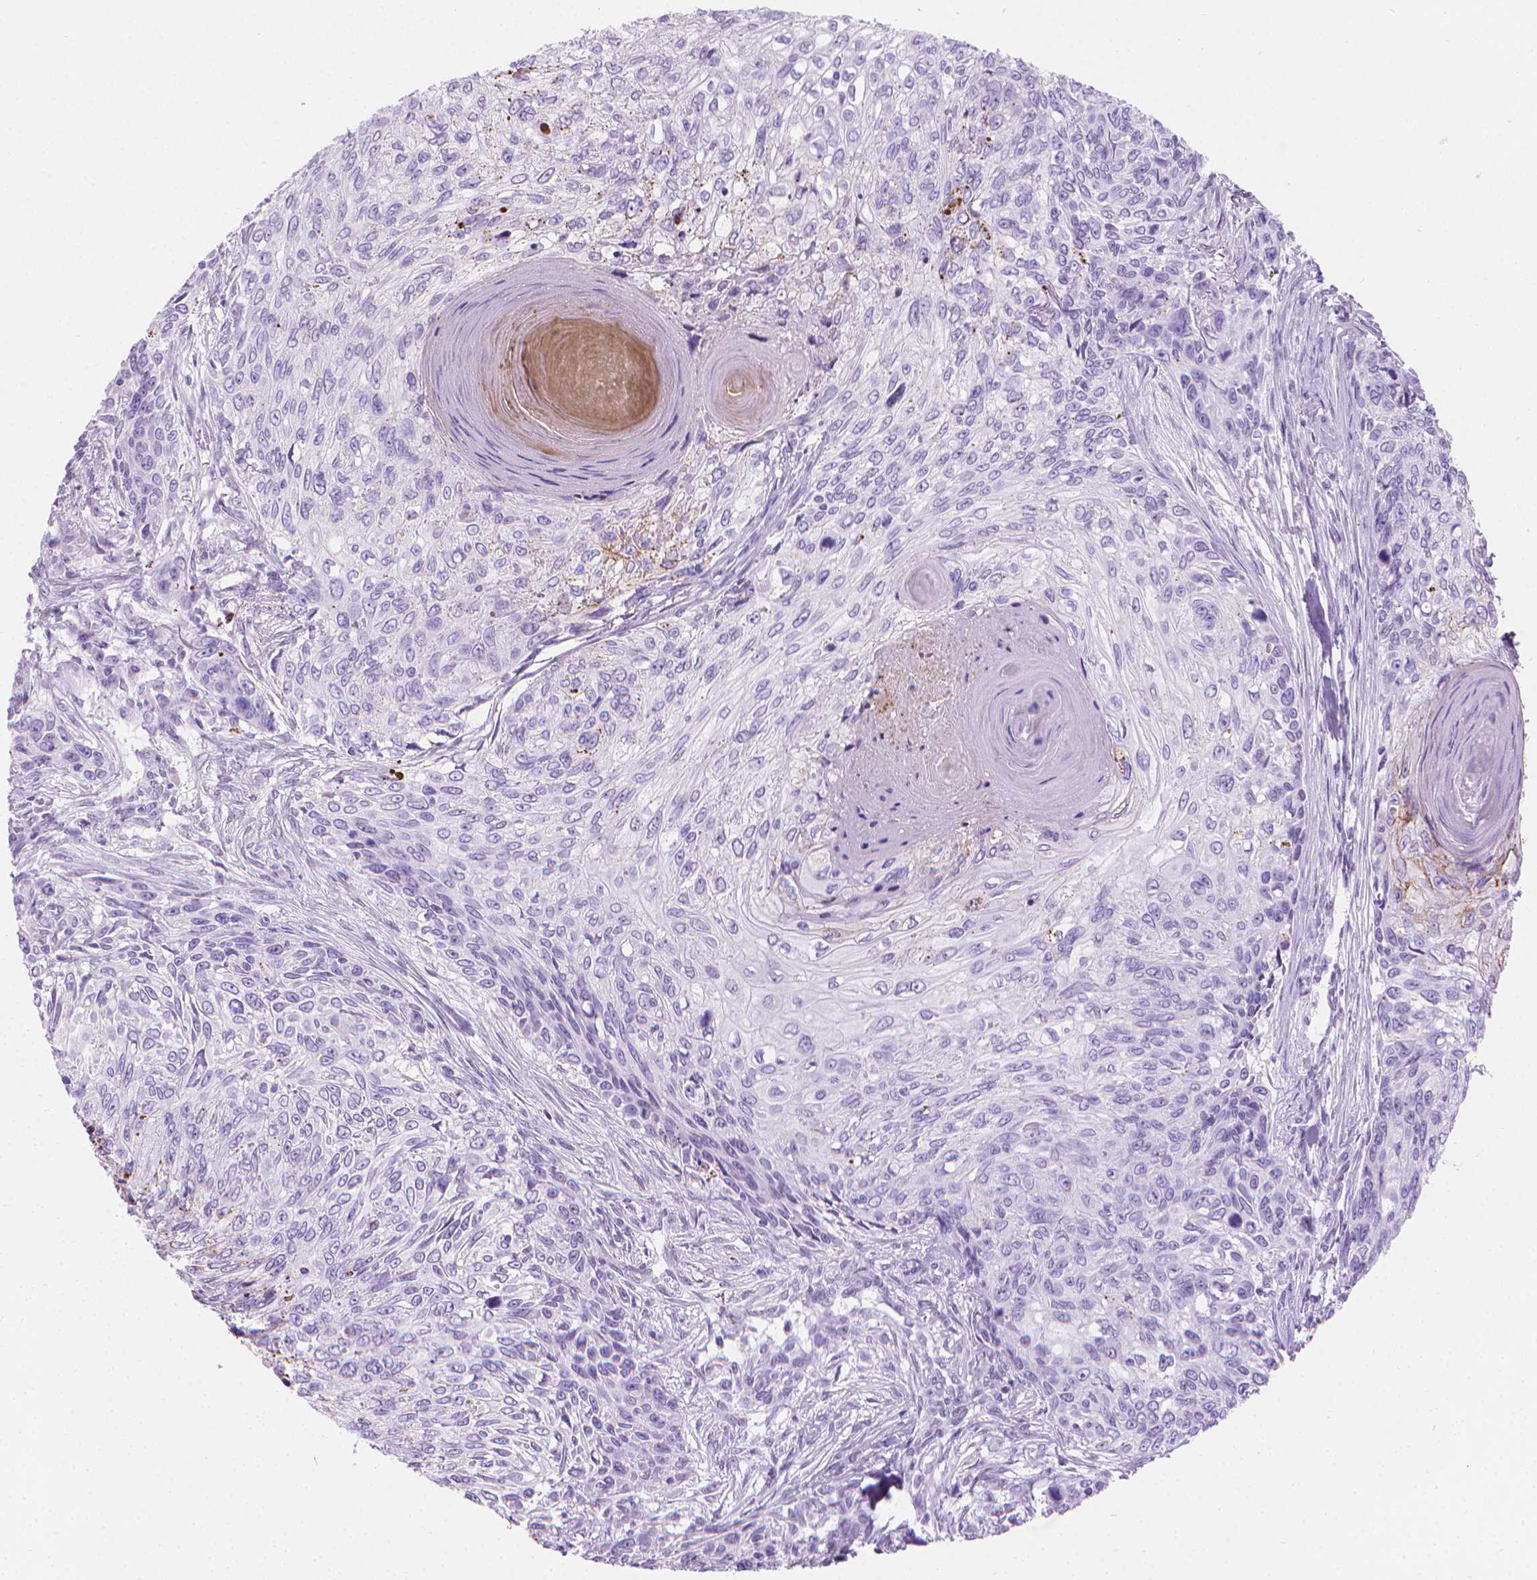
{"staining": {"intensity": "negative", "quantity": "none", "location": "none"}, "tissue": "skin cancer", "cell_type": "Tumor cells", "image_type": "cancer", "snomed": [{"axis": "morphology", "description": "Squamous cell carcinoma, NOS"}, {"axis": "topography", "description": "Skin"}], "caption": "Skin squamous cell carcinoma was stained to show a protein in brown. There is no significant positivity in tumor cells.", "gene": "CFAP52", "patient": {"sex": "male", "age": 92}}